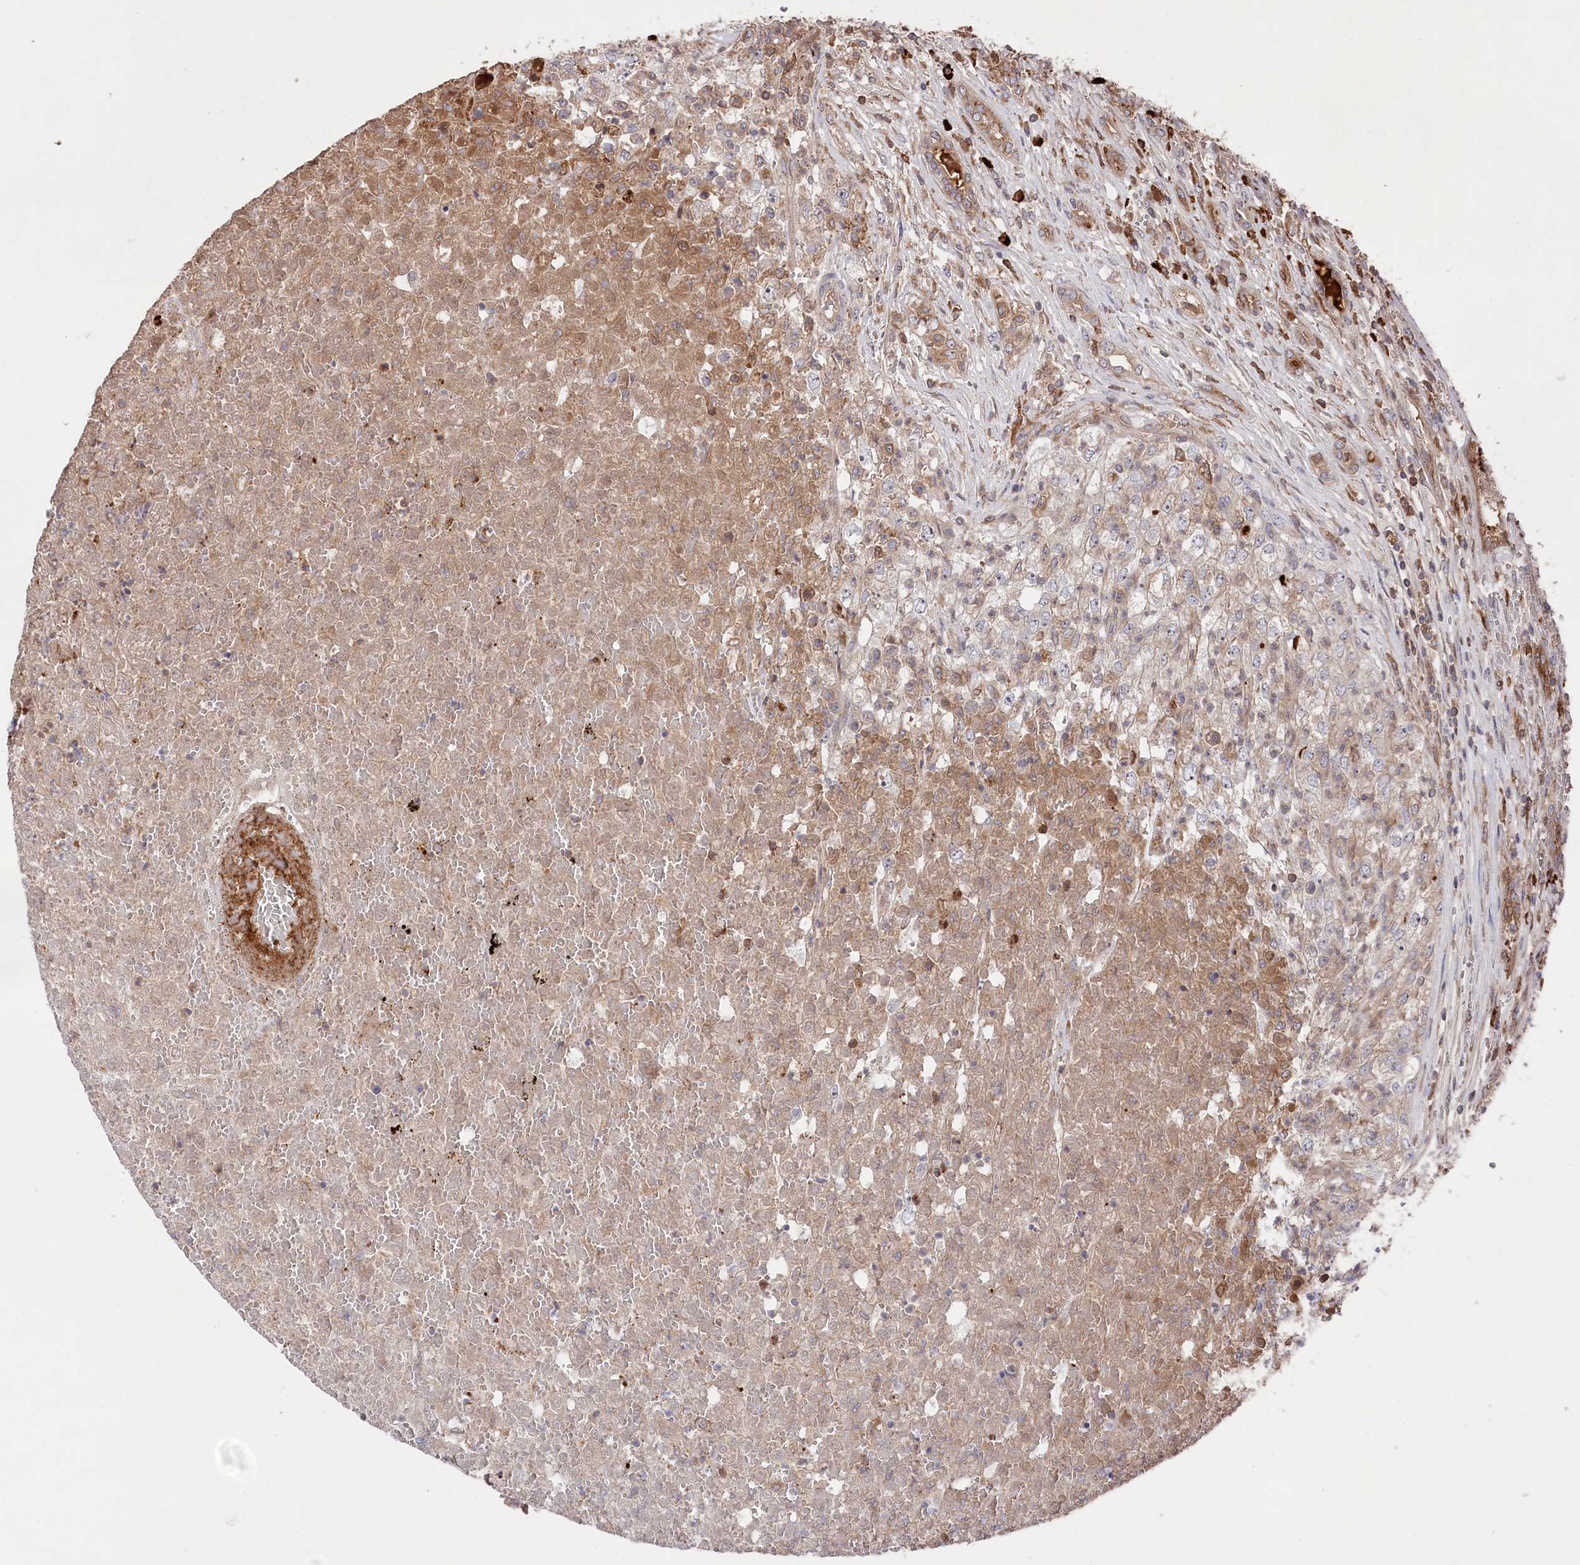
{"staining": {"intensity": "moderate", "quantity": ">75%", "location": "cytoplasmic/membranous"}, "tissue": "renal cancer", "cell_type": "Tumor cells", "image_type": "cancer", "snomed": [{"axis": "morphology", "description": "Adenocarcinoma, NOS"}, {"axis": "topography", "description": "Kidney"}], "caption": "A brown stain highlights moderate cytoplasmic/membranous expression of a protein in human adenocarcinoma (renal) tumor cells.", "gene": "PPP1R21", "patient": {"sex": "female", "age": 54}}